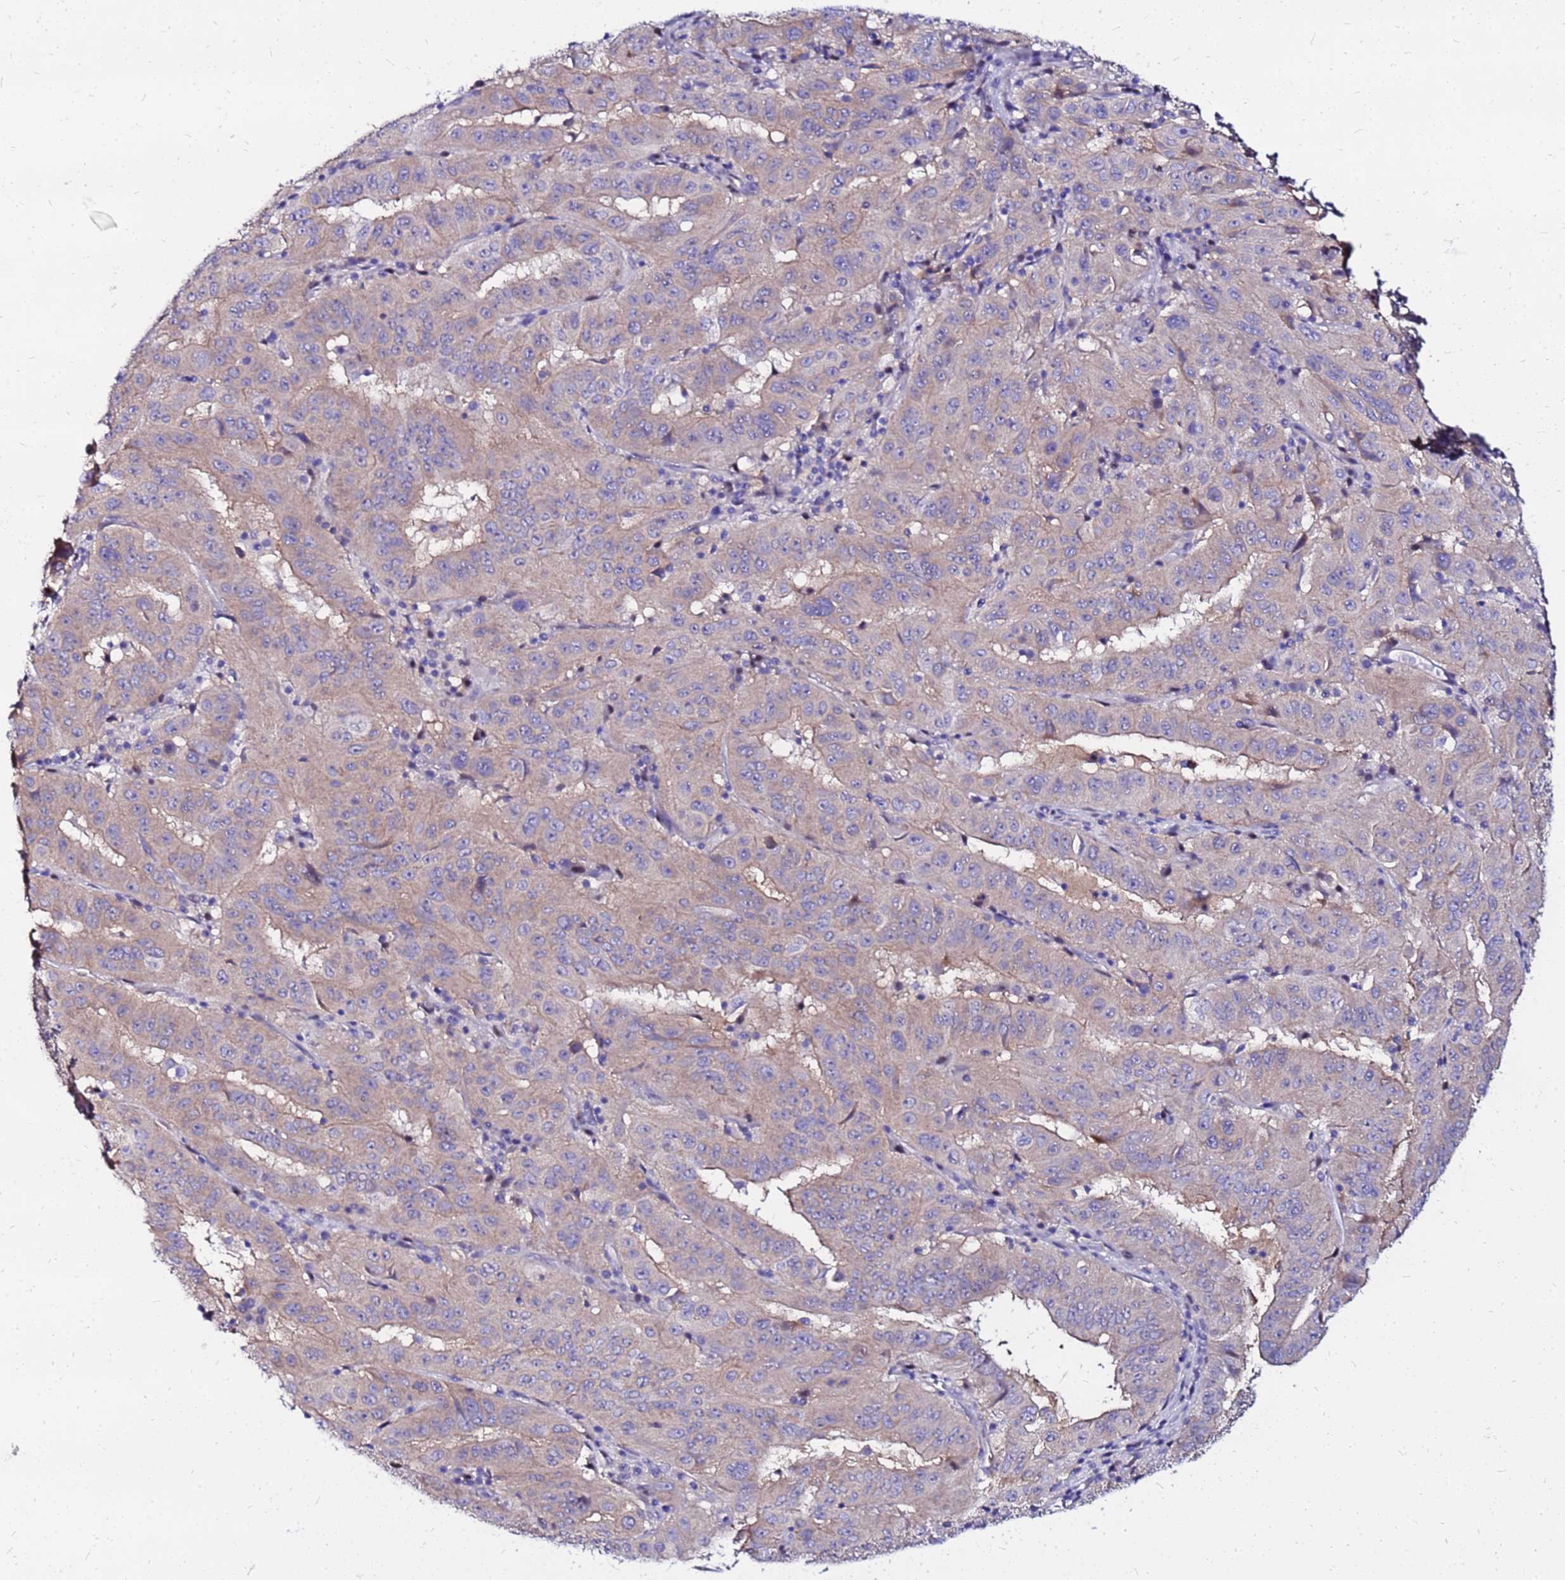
{"staining": {"intensity": "weak", "quantity": ">75%", "location": "cytoplasmic/membranous"}, "tissue": "pancreatic cancer", "cell_type": "Tumor cells", "image_type": "cancer", "snomed": [{"axis": "morphology", "description": "Adenocarcinoma, NOS"}, {"axis": "topography", "description": "Pancreas"}], "caption": "Tumor cells exhibit low levels of weak cytoplasmic/membranous expression in approximately >75% of cells in pancreatic adenocarcinoma.", "gene": "ARHGEF5", "patient": {"sex": "male", "age": 63}}